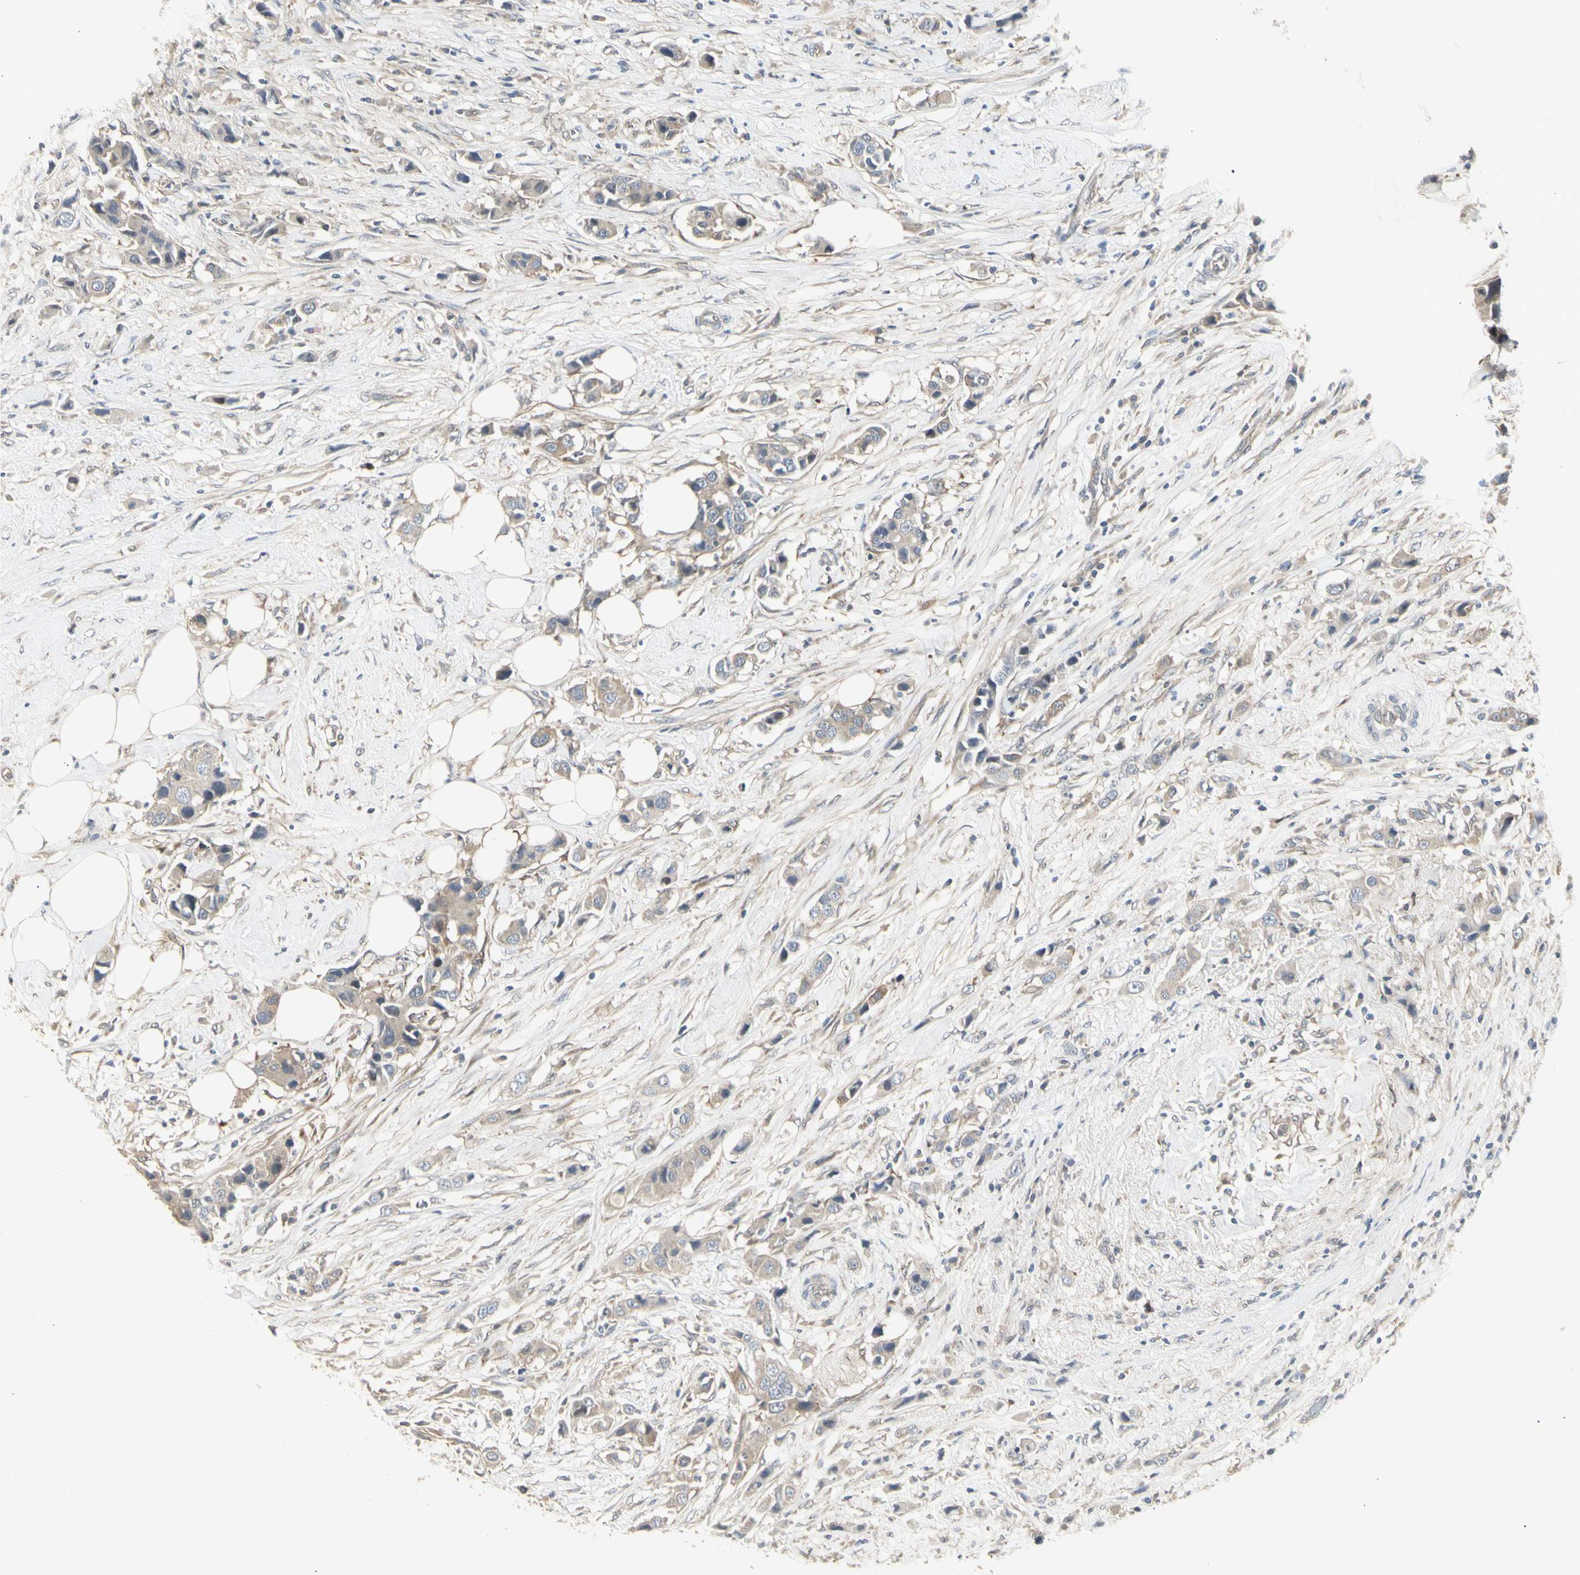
{"staining": {"intensity": "moderate", "quantity": ">75%", "location": "cytoplasmic/membranous"}, "tissue": "breast cancer", "cell_type": "Tumor cells", "image_type": "cancer", "snomed": [{"axis": "morphology", "description": "Normal tissue, NOS"}, {"axis": "morphology", "description": "Duct carcinoma"}, {"axis": "topography", "description": "Breast"}], "caption": "The photomicrograph displays staining of breast cancer (invasive ductal carcinoma), revealing moderate cytoplasmic/membranous protein expression (brown color) within tumor cells.", "gene": "CHURC1-FNTB", "patient": {"sex": "female", "age": 50}}